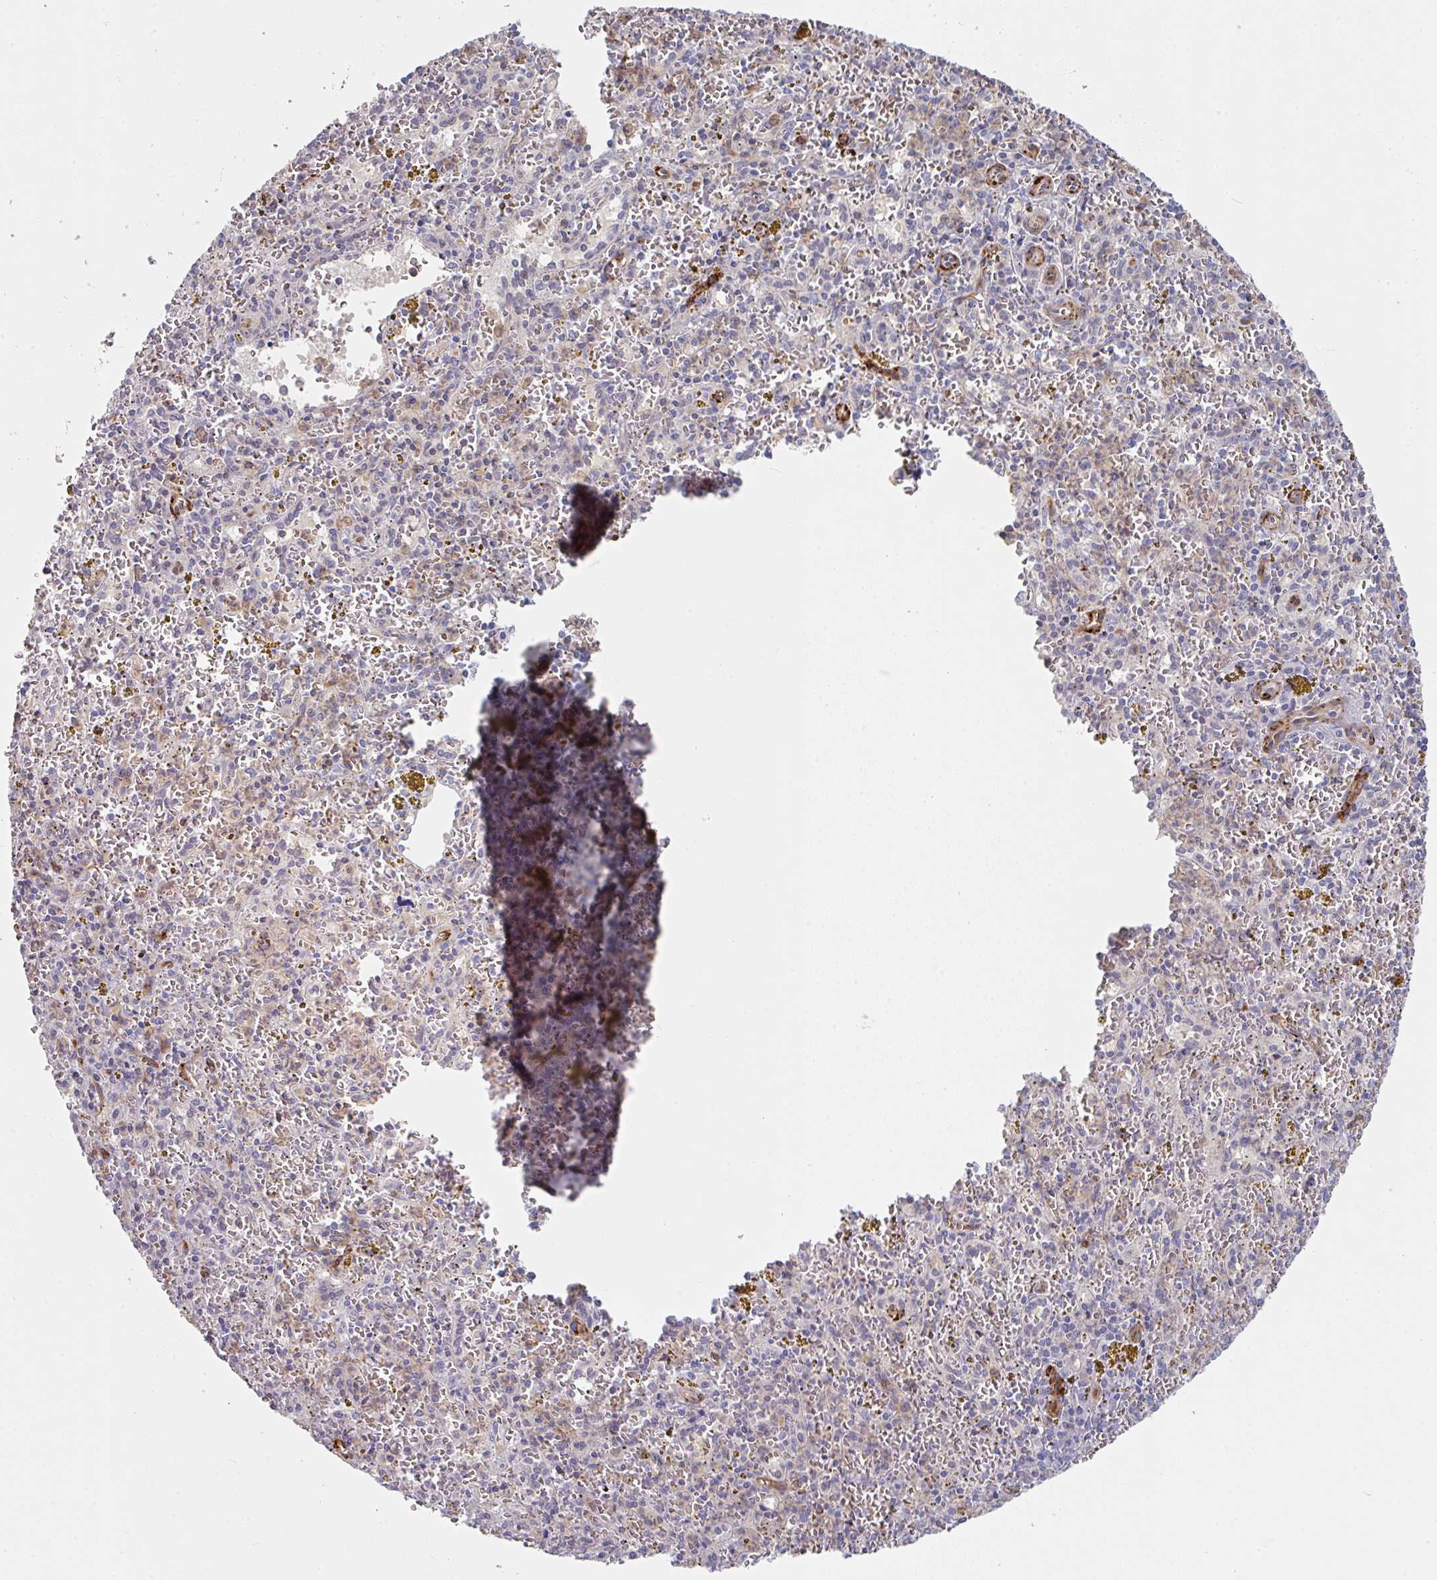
{"staining": {"intensity": "negative", "quantity": "none", "location": "none"}, "tissue": "spleen", "cell_type": "Cells in red pulp", "image_type": "normal", "snomed": [{"axis": "morphology", "description": "Normal tissue, NOS"}, {"axis": "topography", "description": "Spleen"}], "caption": "Immunohistochemistry (IHC) micrograph of normal spleen: human spleen stained with DAB shows no significant protein staining in cells in red pulp.", "gene": "BEND5", "patient": {"sex": "male", "age": 57}}